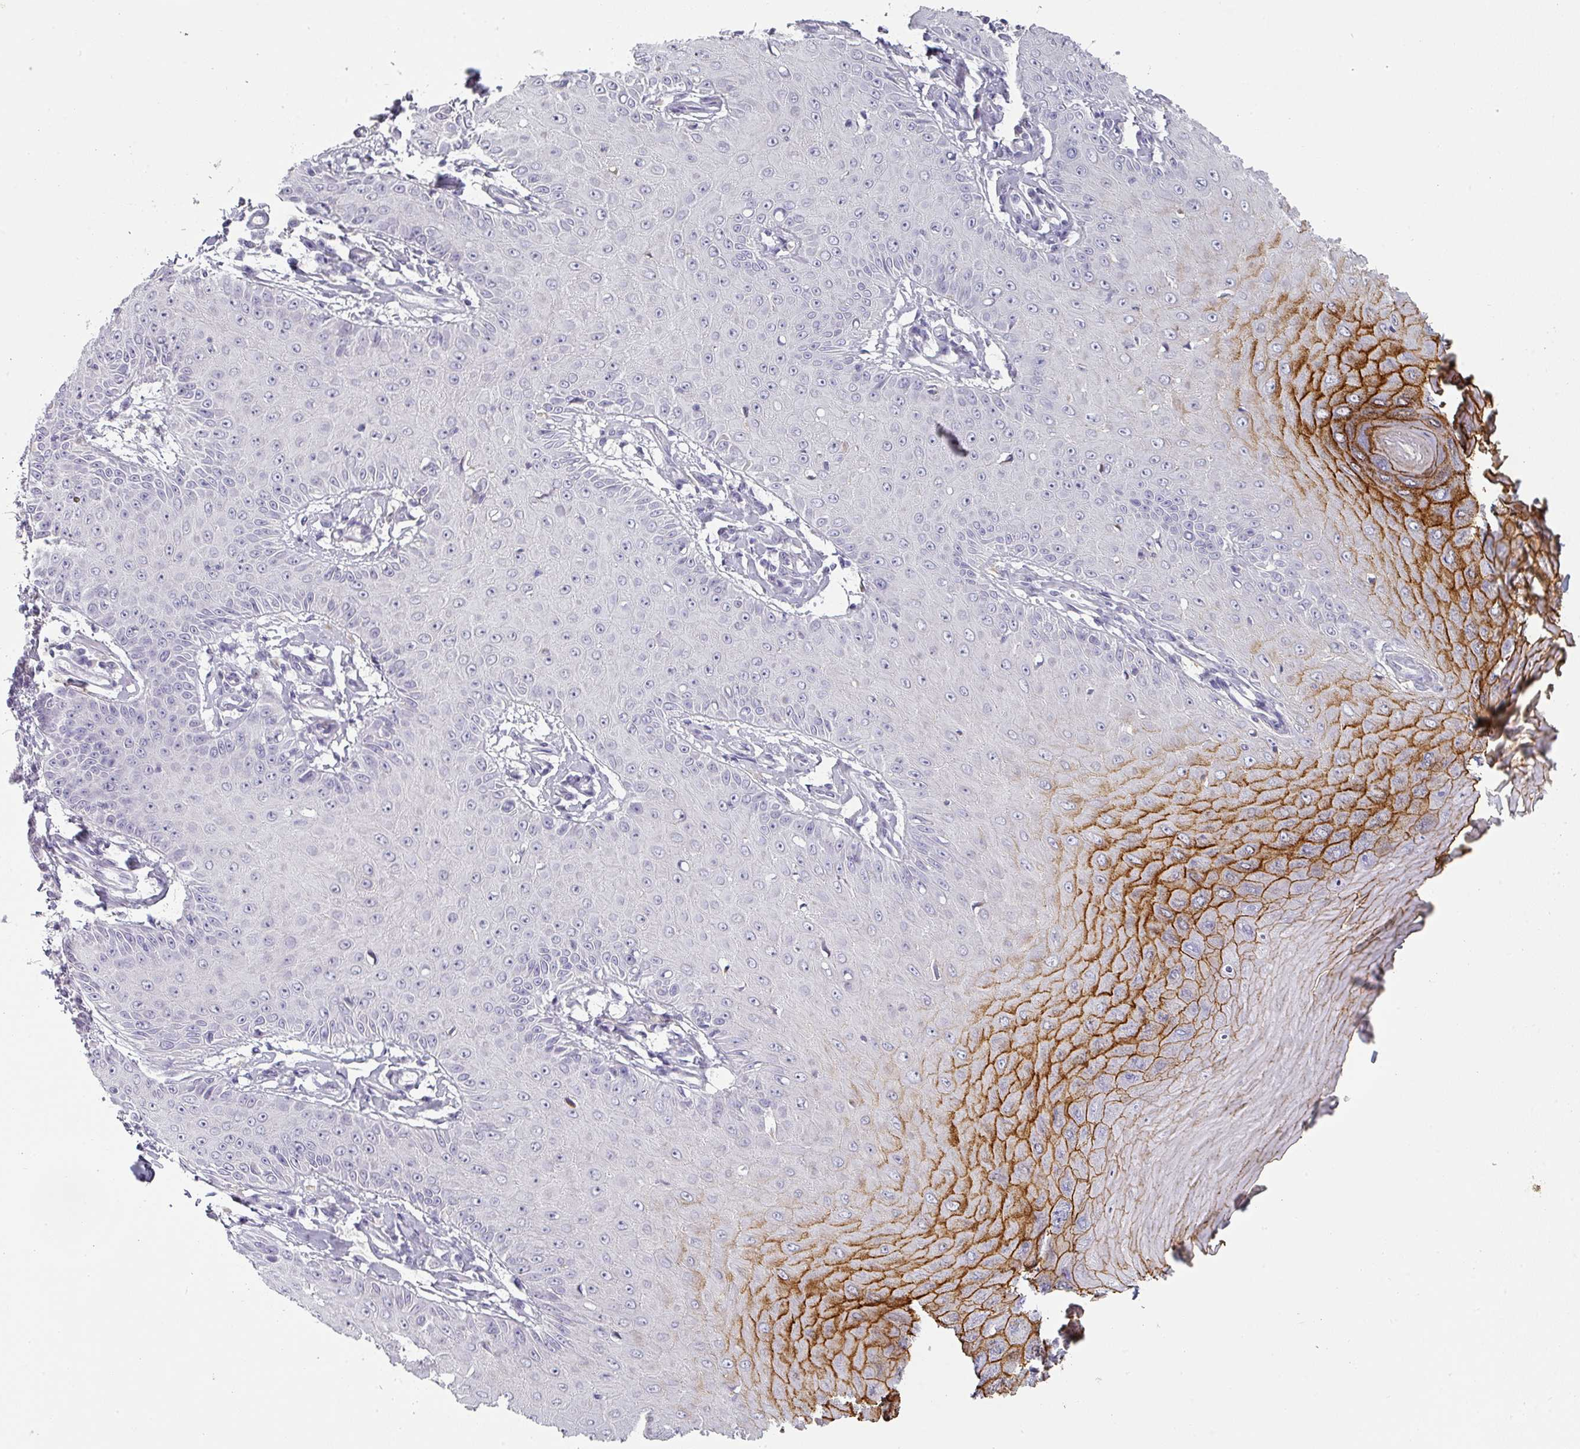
{"staining": {"intensity": "negative", "quantity": "none", "location": "none"}, "tissue": "skin cancer", "cell_type": "Tumor cells", "image_type": "cancer", "snomed": [{"axis": "morphology", "description": "Squamous cell carcinoma, NOS"}, {"axis": "topography", "description": "Skin"}], "caption": "Immunohistochemistry image of skin squamous cell carcinoma stained for a protein (brown), which exhibits no expression in tumor cells.", "gene": "BTLA", "patient": {"sex": "male", "age": 70}}